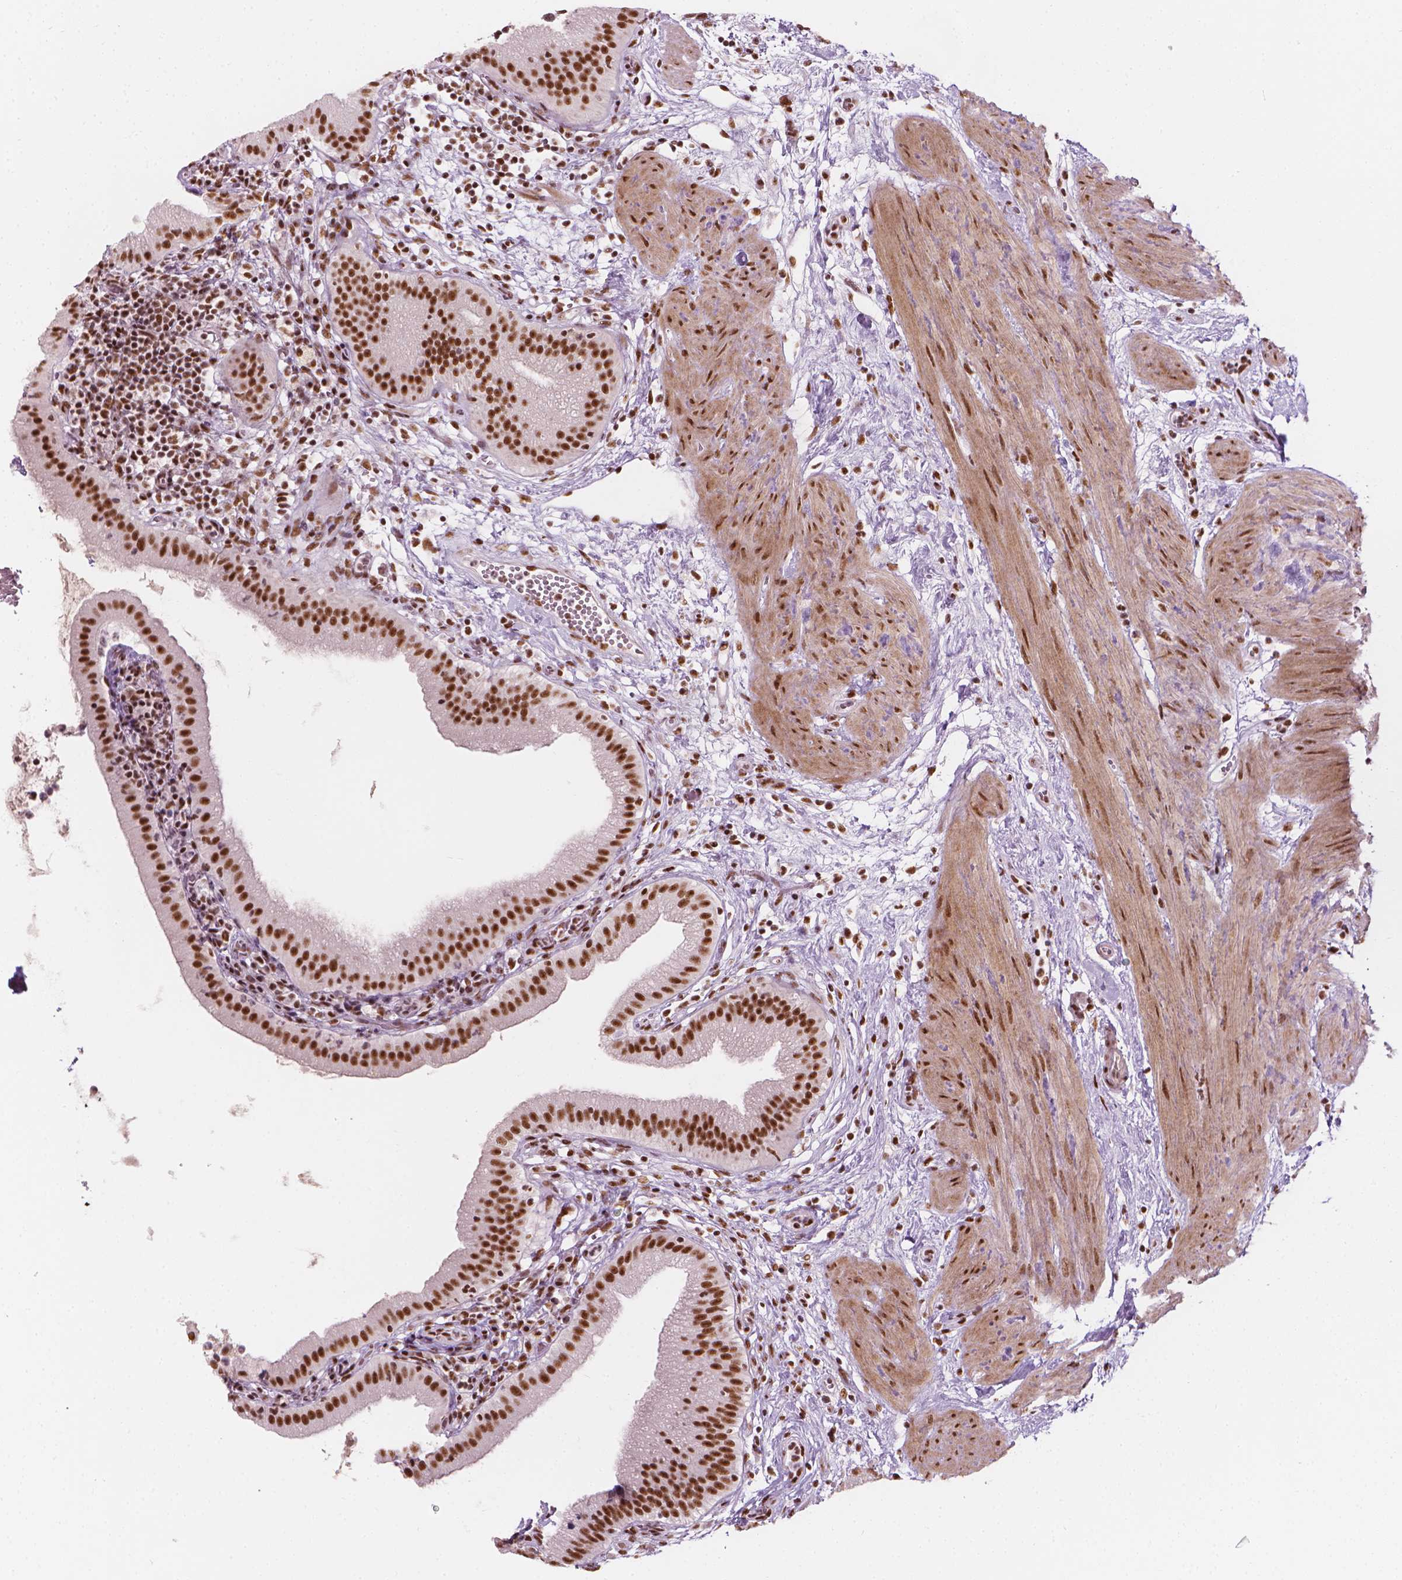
{"staining": {"intensity": "strong", "quantity": ">75%", "location": "nuclear"}, "tissue": "gallbladder", "cell_type": "Glandular cells", "image_type": "normal", "snomed": [{"axis": "morphology", "description": "Normal tissue, NOS"}, {"axis": "topography", "description": "Gallbladder"}], "caption": "The immunohistochemical stain highlights strong nuclear staining in glandular cells of benign gallbladder. The protein of interest is stained brown, and the nuclei are stained in blue (DAB (3,3'-diaminobenzidine) IHC with brightfield microscopy, high magnification).", "gene": "ELF2", "patient": {"sex": "female", "age": 65}}